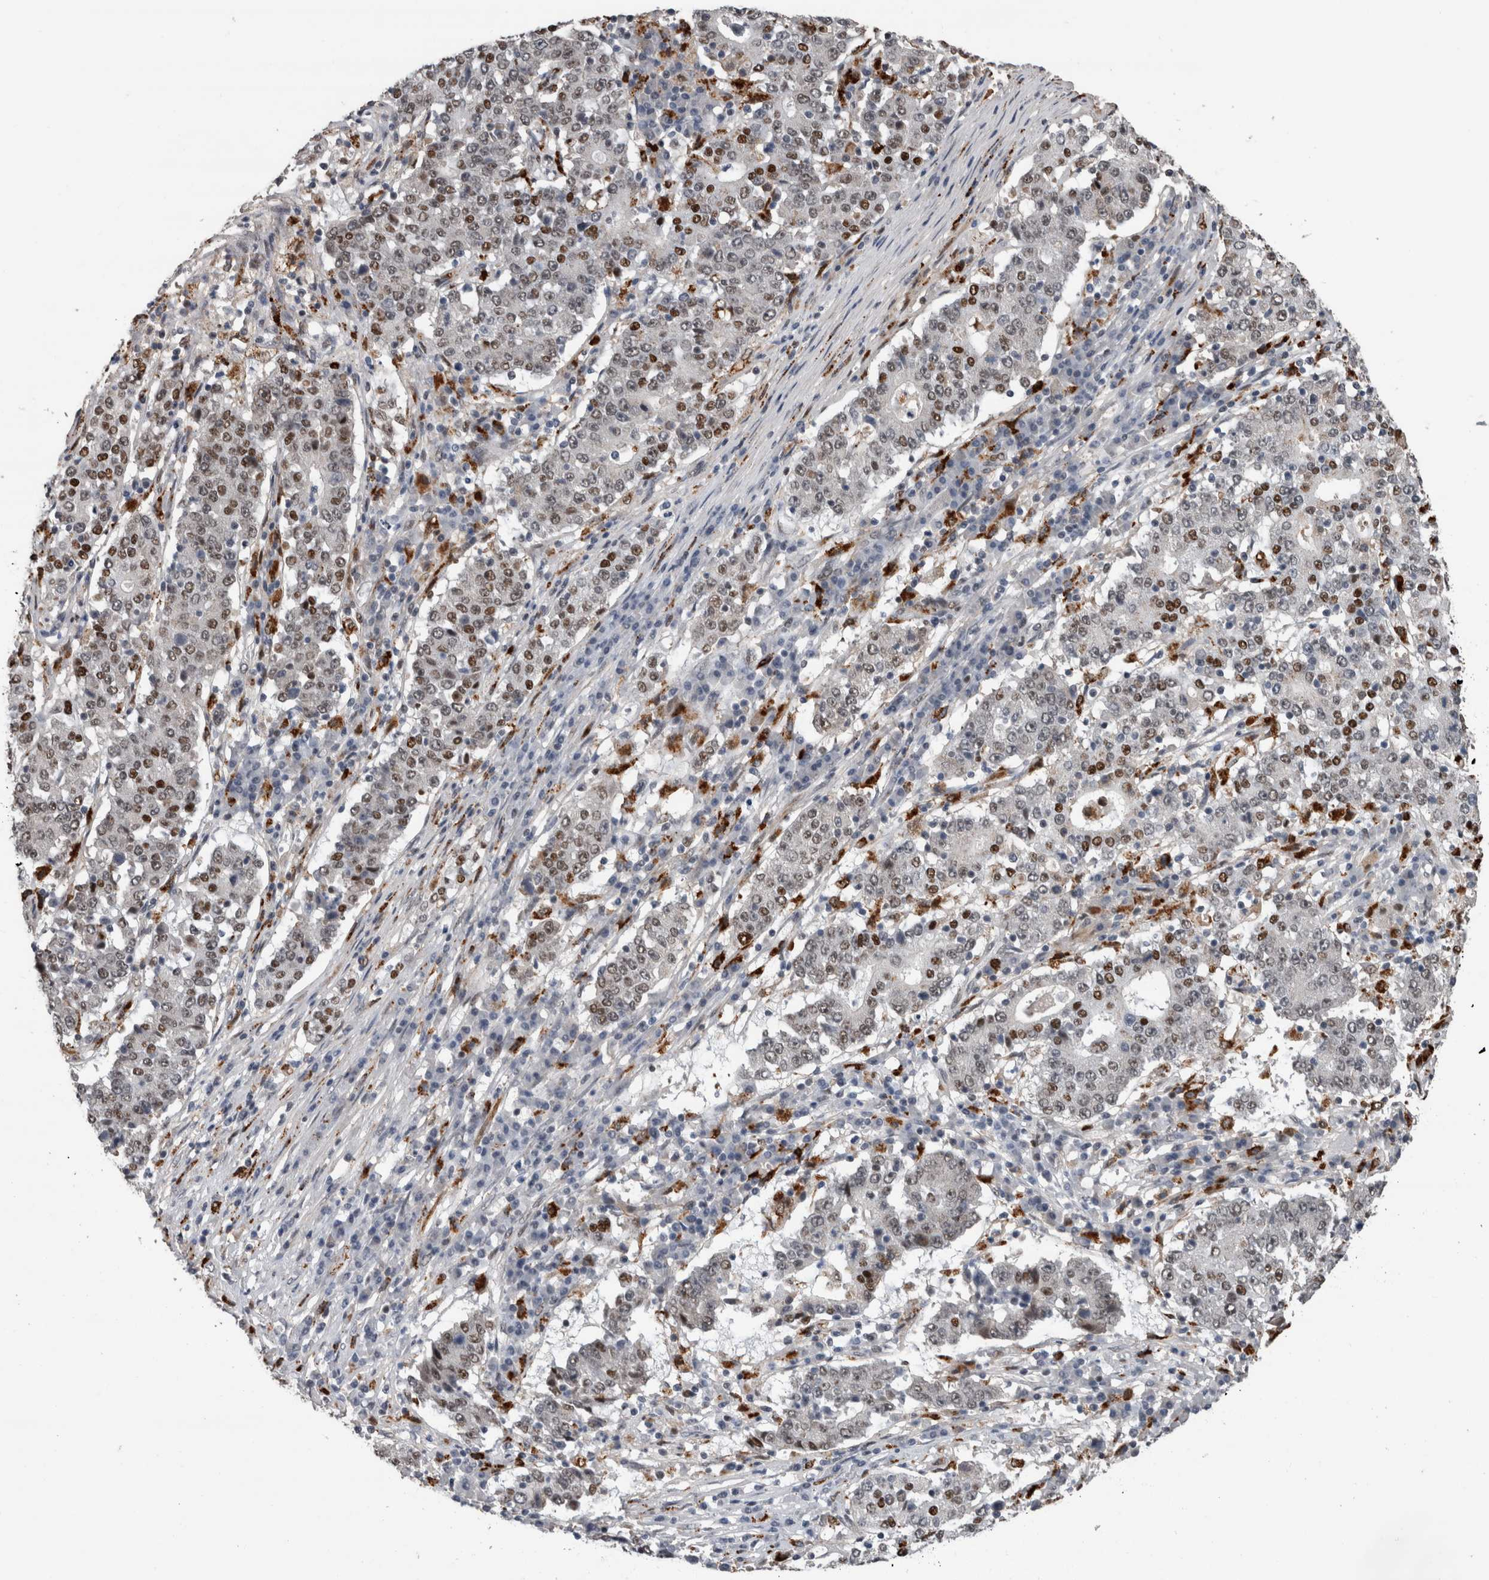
{"staining": {"intensity": "moderate", "quantity": "25%-75%", "location": "nuclear"}, "tissue": "stomach cancer", "cell_type": "Tumor cells", "image_type": "cancer", "snomed": [{"axis": "morphology", "description": "Adenocarcinoma, NOS"}, {"axis": "topography", "description": "Stomach"}], "caption": "The histopathology image shows a brown stain indicating the presence of a protein in the nuclear of tumor cells in stomach cancer. The protein is shown in brown color, while the nuclei are stained blue.", "gene": "POLD2", "patient": {"sex": "male", "age": 59}}